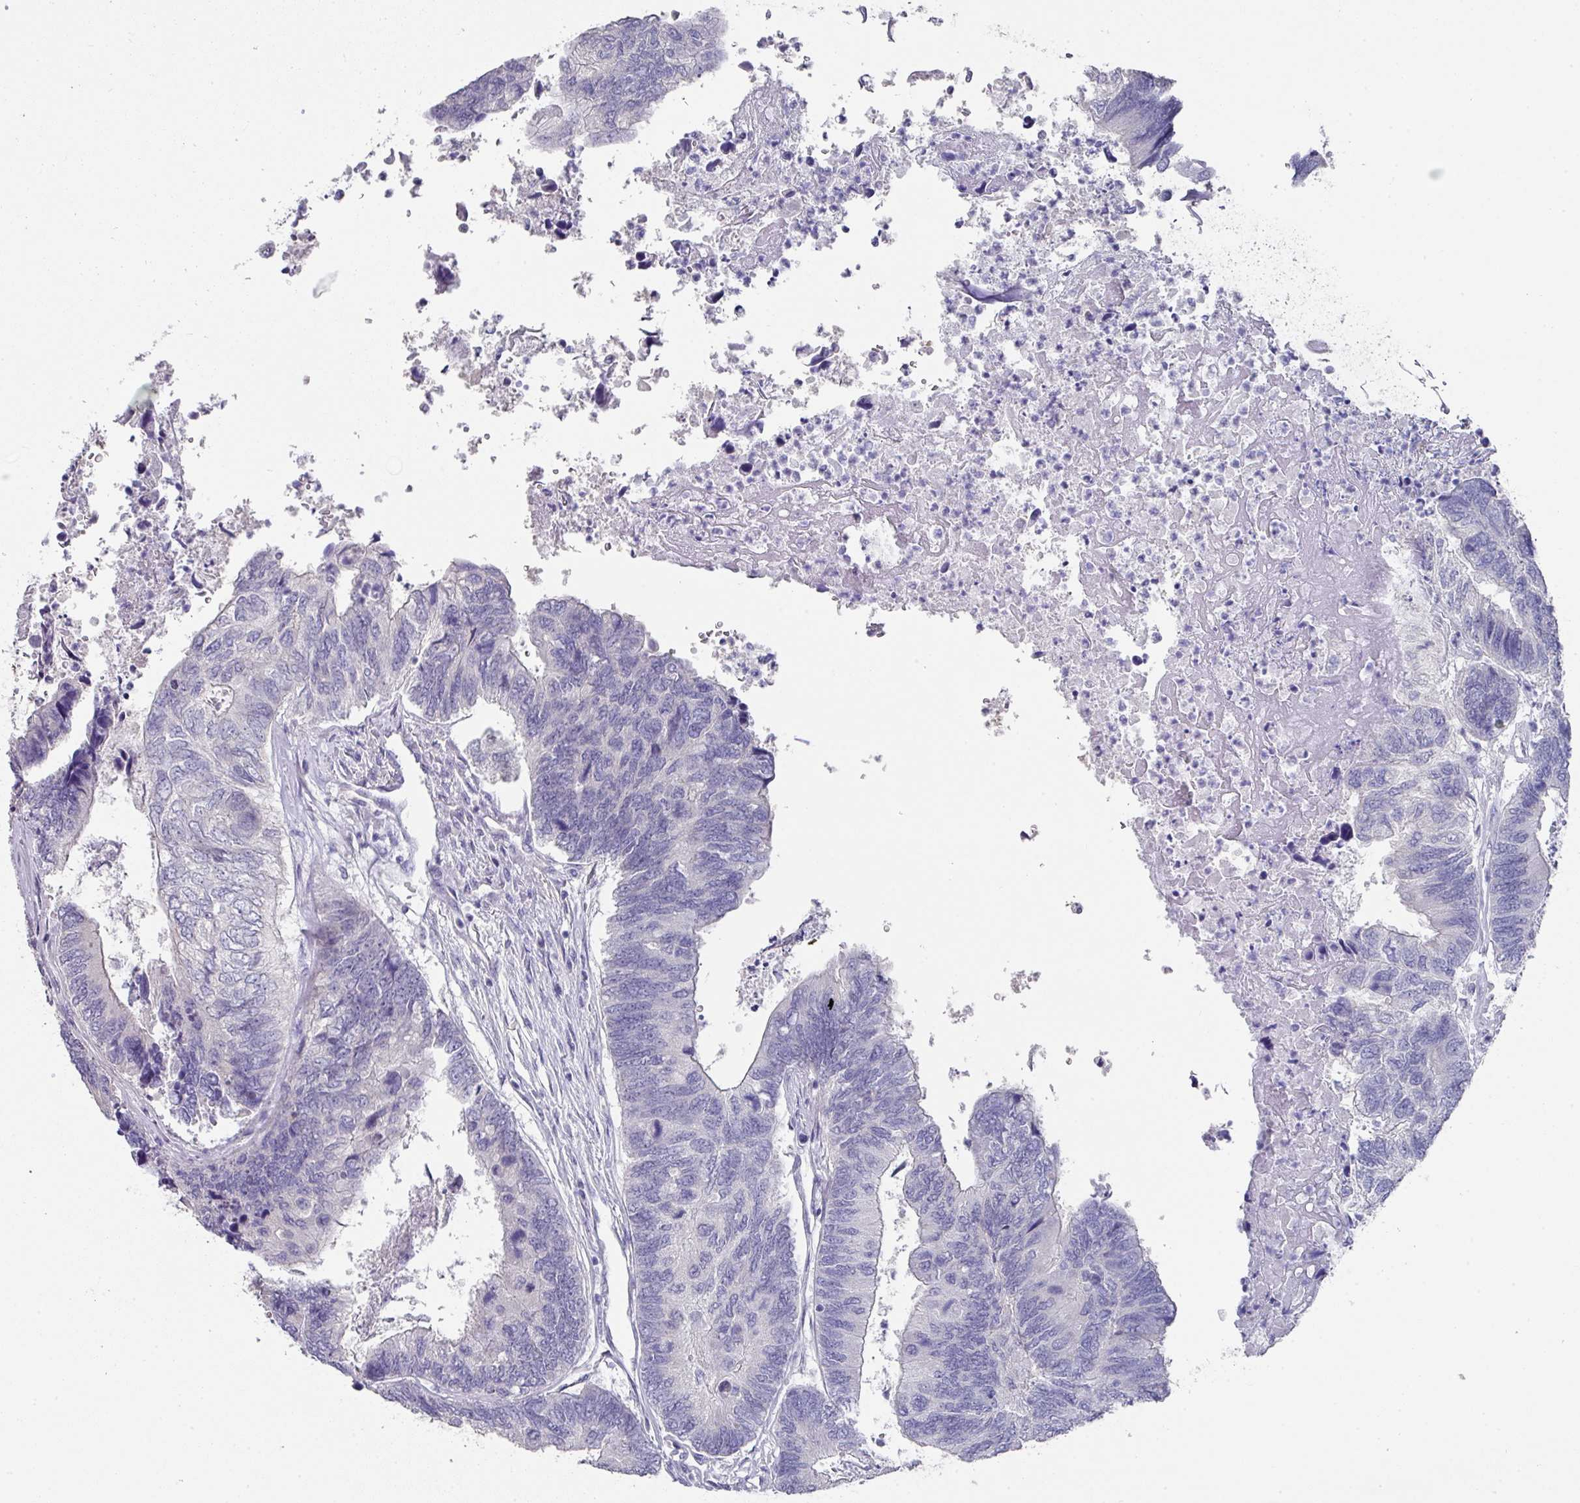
{"staining": {"intensity": "negative", "quantity": "none", "location": "none"}, "tissue": "colorectal cancer", "cell_type": "Tumor cells", "image_type": "cancer", "snomed": [{"axis": "morphology", "description": "Adenocarcinoma, NOS"}, {"axis": "topography", "description": "Colon"}], "caption": "An image of colorectal adenocarcinoma stained for a protein displays no brown staining in tumor cells. (DAB immunohistochemistry (IHC) visualized using brightfield microscopy, high magnification).", "gene": "DAZL", "patient": {"sex": "female", "age": 67}}